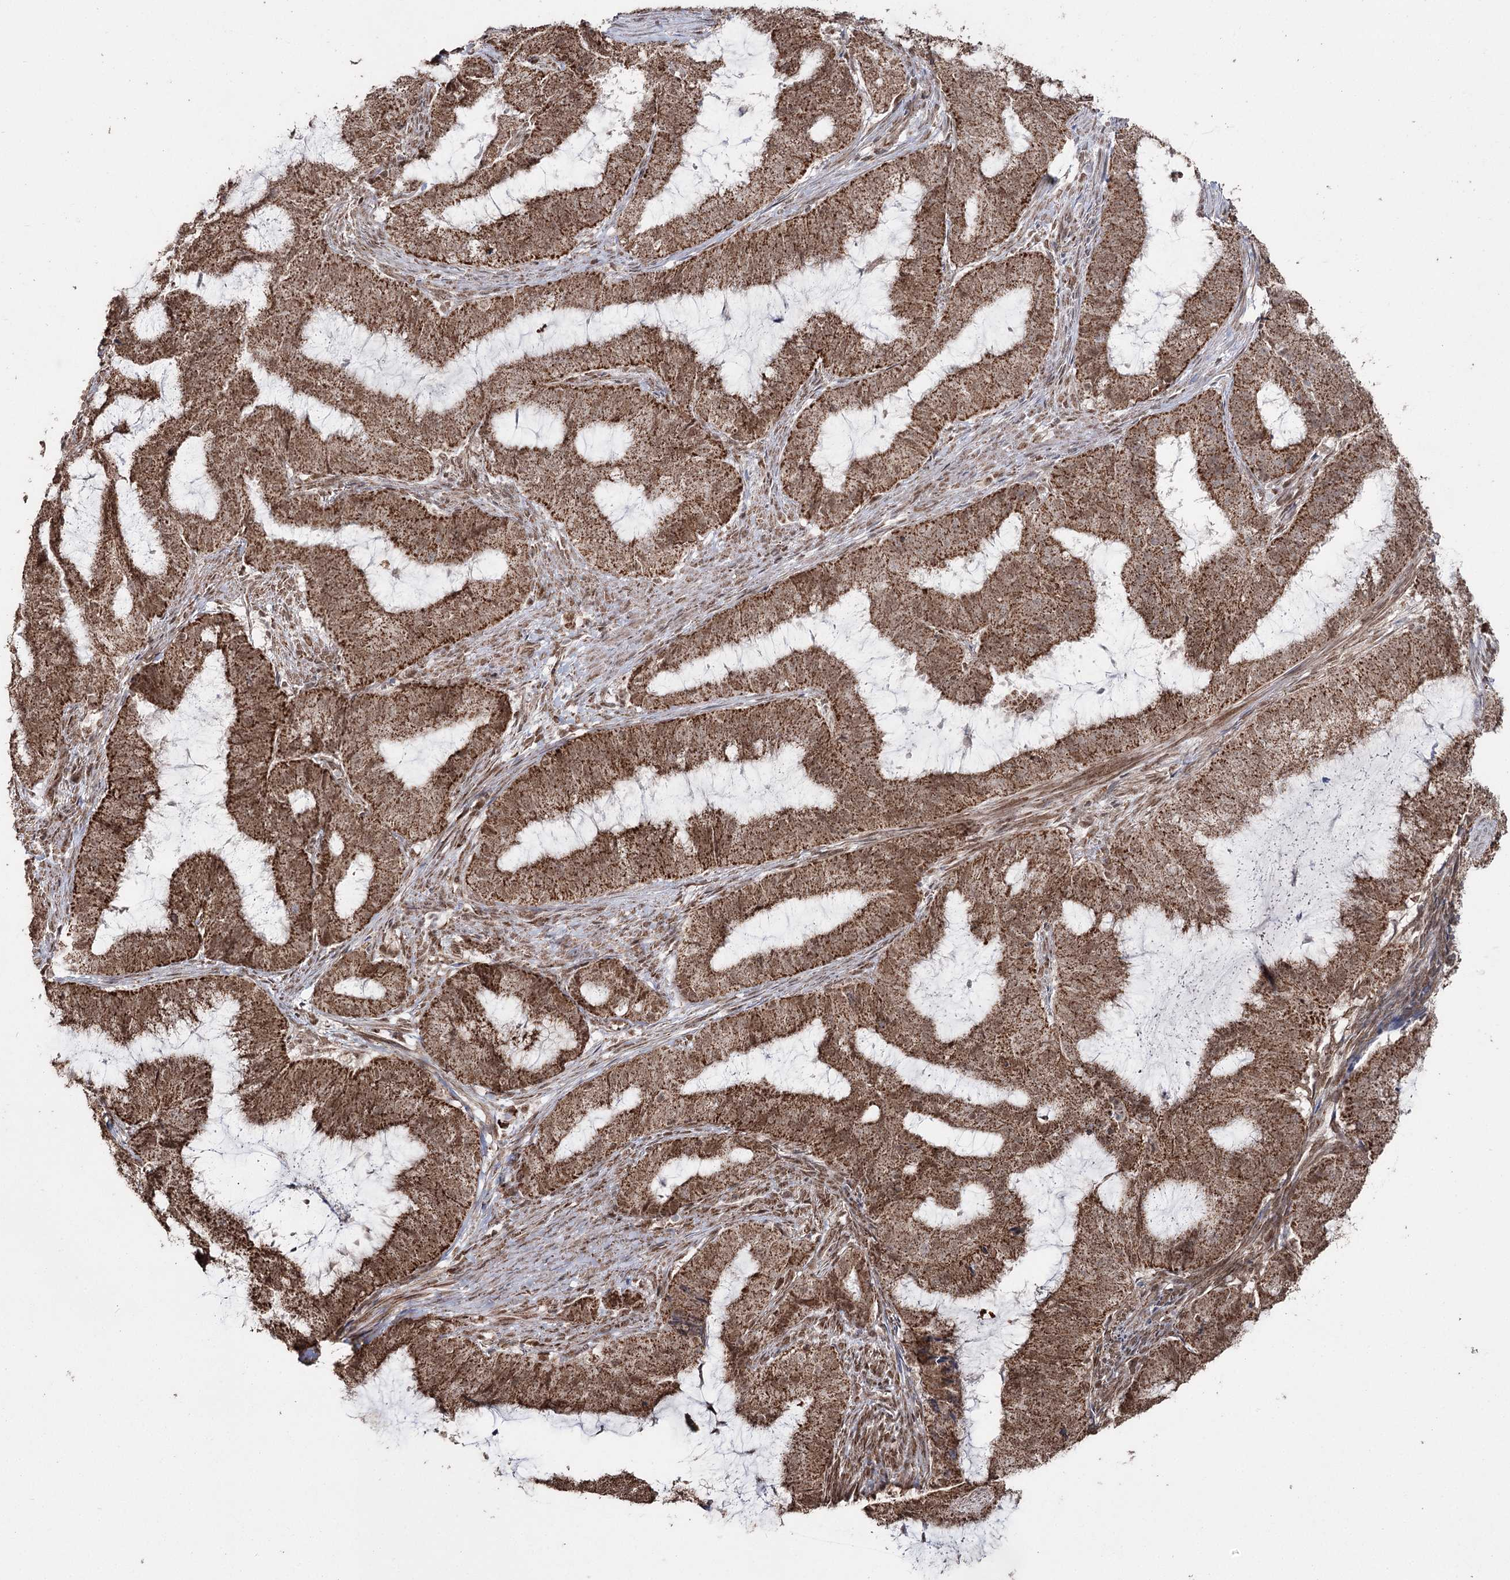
{"staining": {"intensity": "strong", "quantity": ">75%", "location": "cytoplasmic/membranous,nuclear"}, "tissue": "endometrial cancer", "cell_type": "Tumor cells", "image_type": "cancer", "snomed": [{"axis": "morphology", "description": "Adenocarcinoma, NOS"}, {"axis": "topography", "description": "Endometrium"}], "caption": "Human adenocarcinoma (endometrial) stained for a protein (brown) exhibits strong cytoplasmic/membranous and nuclear positive expression in about >75% of tumor cells.", "gene": "PDHX", "patient": {"sex": "female", "age": 51}}